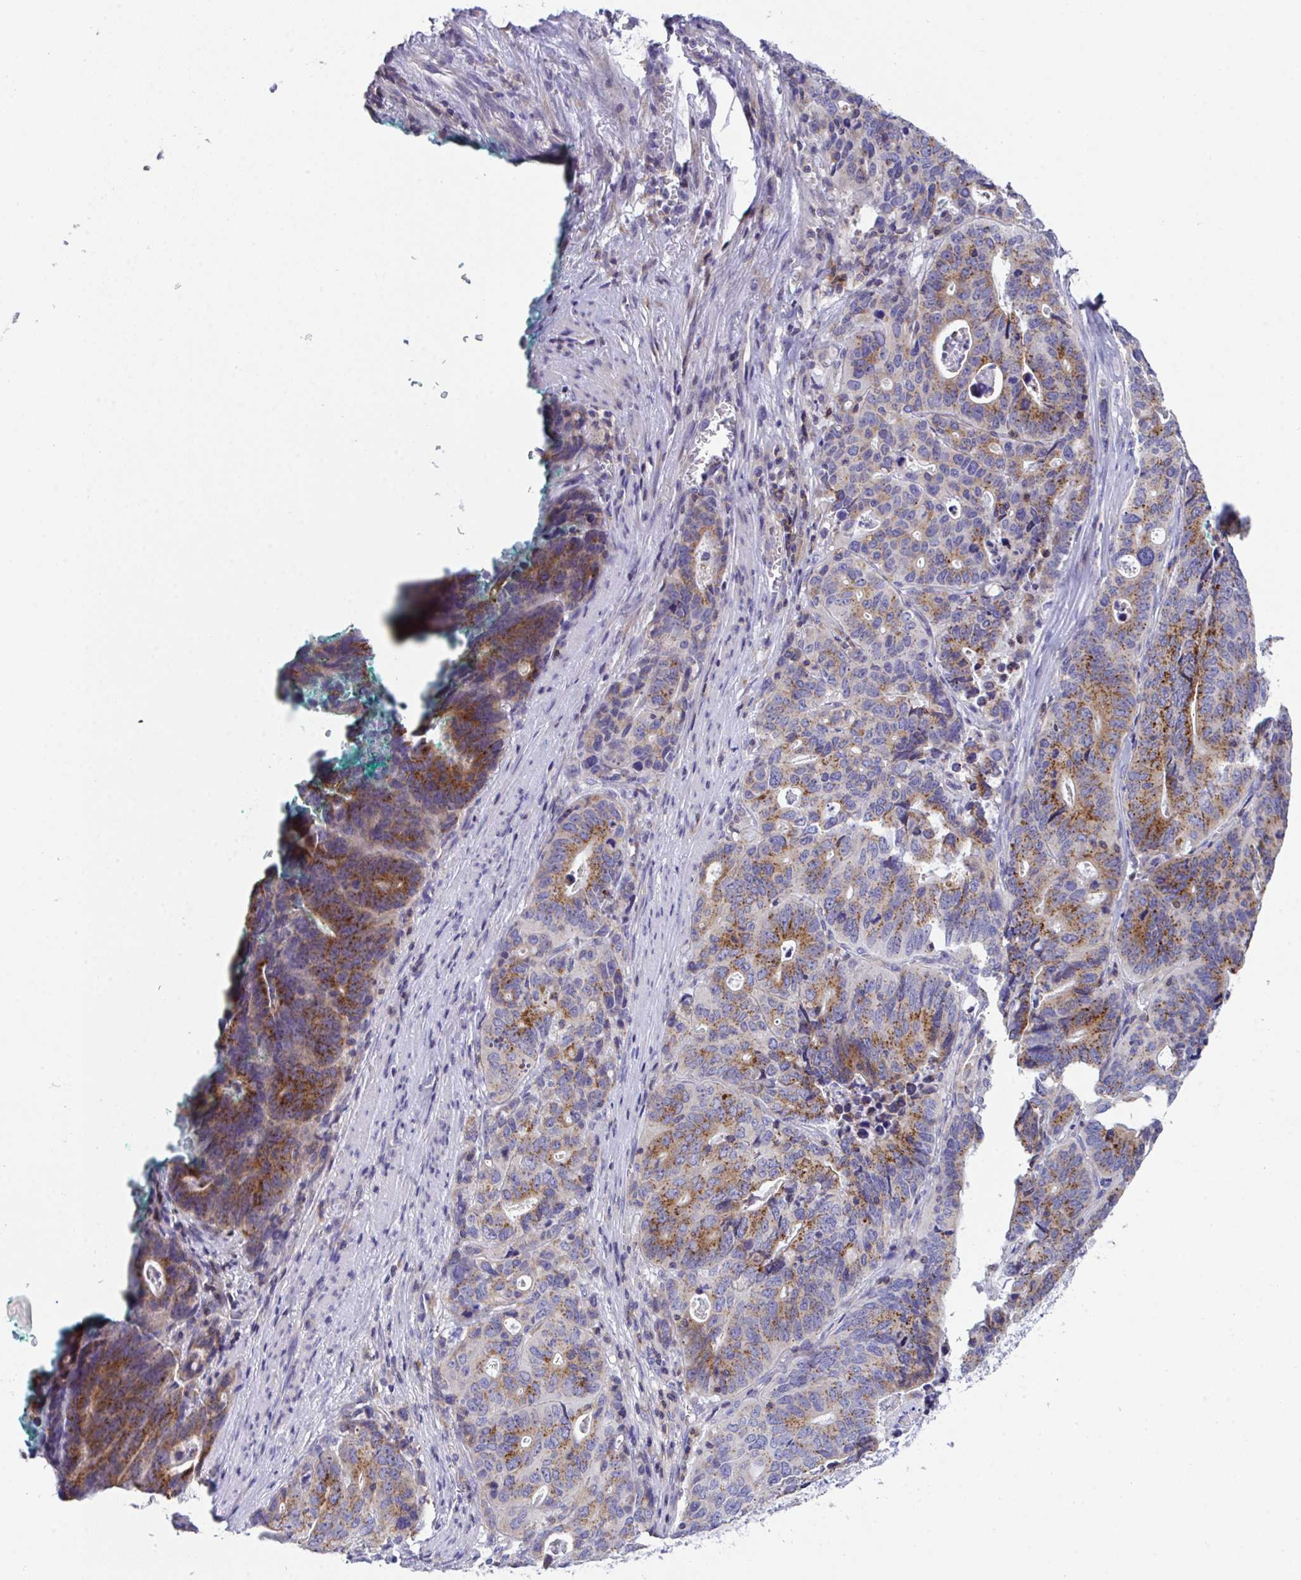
{"staining": {"intensity": "strong", "quantity": "25%-75%", "location": "cytoplasmic/membranous"}, "tissue": "stomach cancer", "cell_type": "Tumor cells", "image_type": "cancer", "snomed": [{"axis": "morphology", "description": "Adenocarcinoma, NOS"}, {"axis": "topography", "description": "Stomach, upper"}], "caption": "Tumor cells display strong cytoplasmic/membranous expression in approximately 25%-75% of cells in stomach adenocarcinoma.", "gene": "MIA3", "patient": {"sex": "female", "age": 67}}